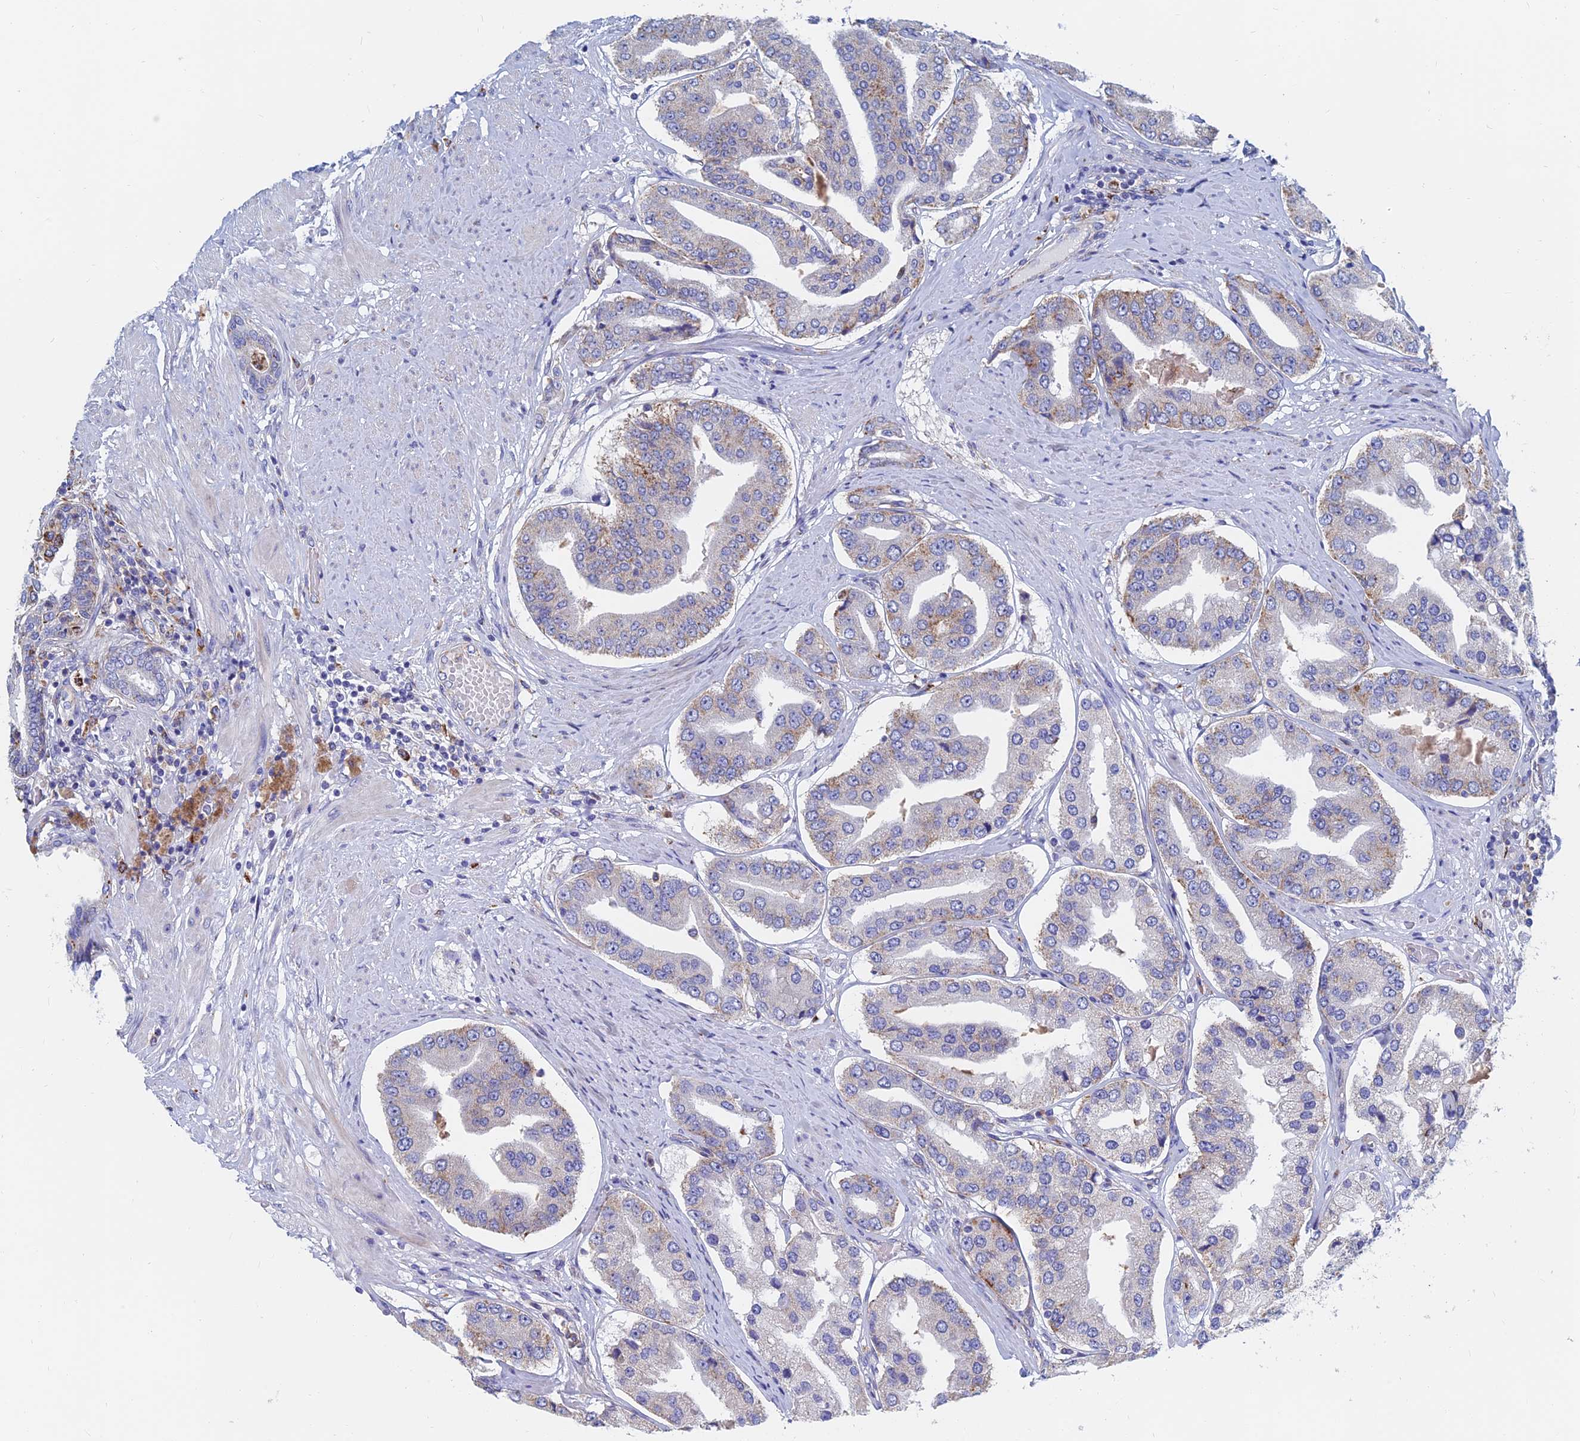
{"staining": {"intensity": "moderate", "quantity": "25%-75%", "location": "cytoplasmic/membranous"}, "tissue": "prostate cancer", "cell_type": "Tumor cells", "image_type": "cancer", "snomed": [{"axis": "morphology", "description": "Adenocarcinoma, High grade"}, {"axis": "topography", "description": "Prostate"}], "caption": "Prostate cancer was stained to show a protein in brown. There is medium levels of moderate cytoplasmic/membranous staining in approximately 25%-75% of tumor cells. Ihc stains the protein of interest in brown and the nuclei are stained blue.", "gene": "SPNS1", "patient": {"sex": "male", "age": 63}}